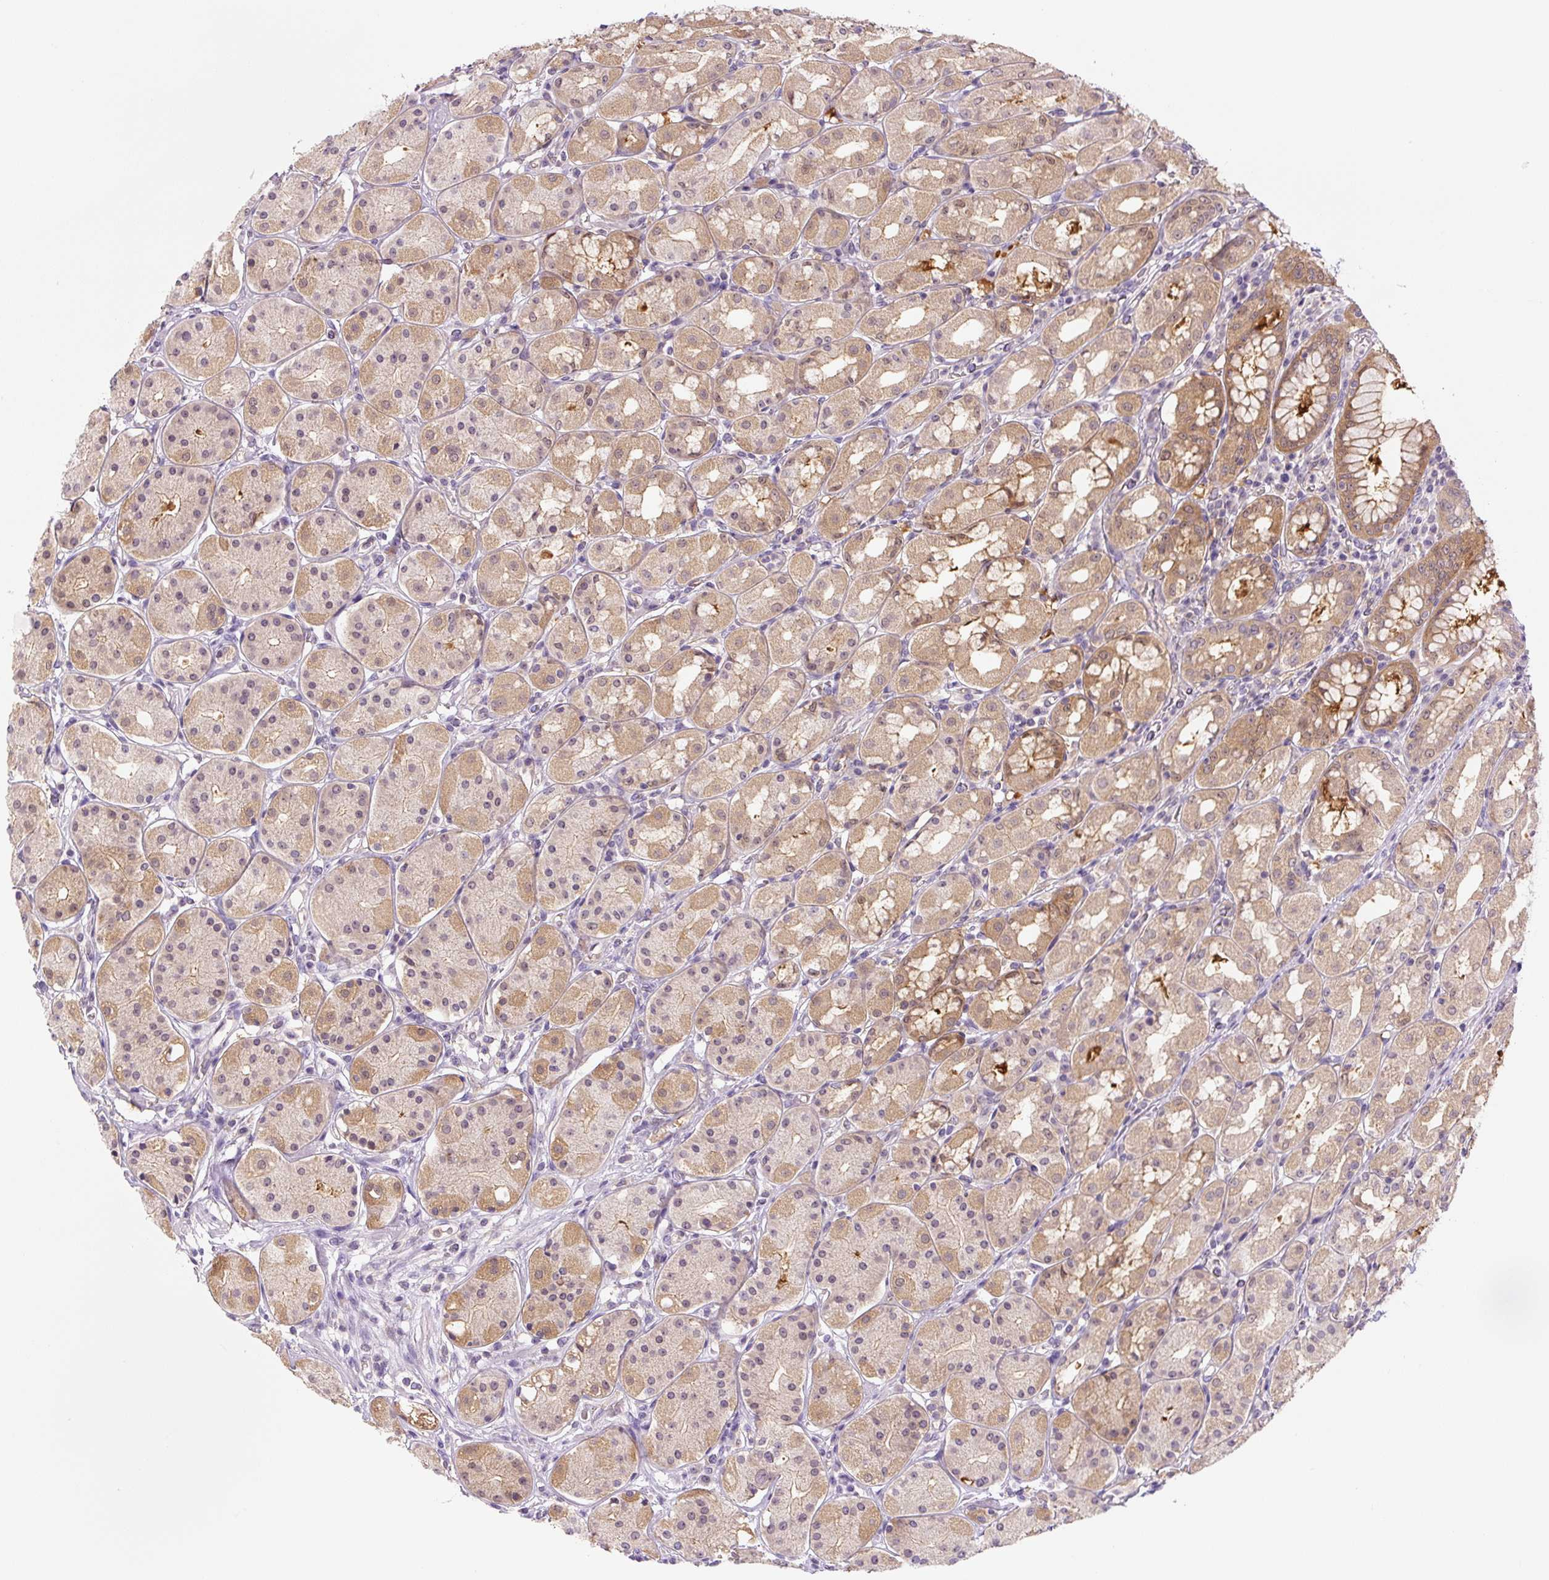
{"staining": {"intensity": "moderate", "quantity": "25%-75%", "location": "cytoplasmic/membranous"}, "tissue": "stomach", "cell_type": "Glandular cells", "image_type": "normal", "snomed": [{"axis": "morphology", "description": "Normal tissue, NOS"}, {"axis": "topography", "description": "Stomach"}, {"axis": "topography", "description": "Stomach, lower"}], "caption": "Immunohistochemical staining of benign stomach demonstrates medium levels of moderate cytoplasmic/membranous staining in approximately 25%-75% of glandular cells.", "gene": "SPSB2", "patient": {"sex": "female", "age": 56}}